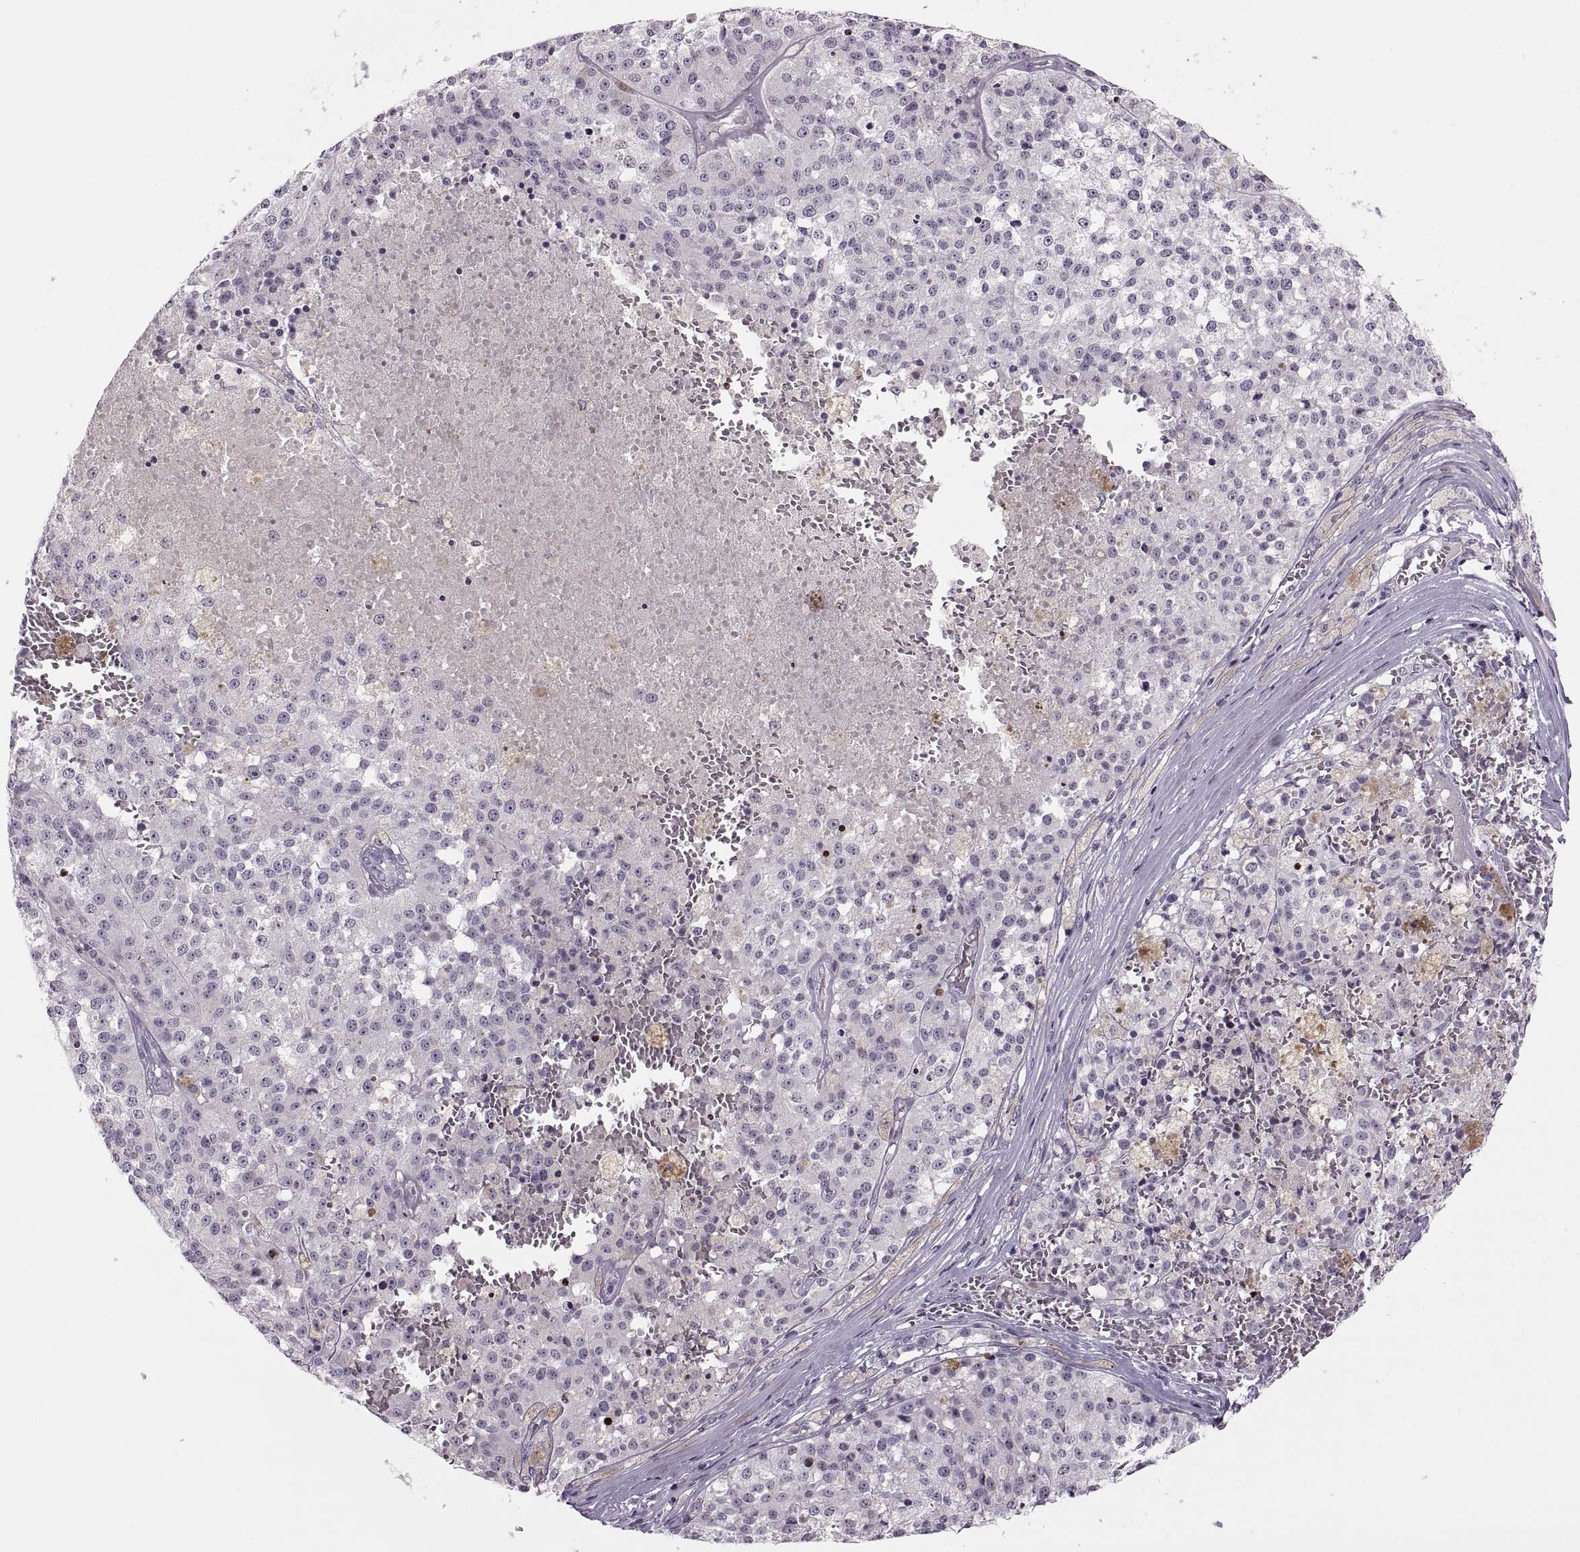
{"staining": {"intensity": "negative", "quantity": "none", "location": "none"}, "tissue": "melanoma", "cell_type": "Tumor cells", "image_type": "cancer", "snomed": [{"axis": "morphology", "description": "Malignant melanoma, Metastatic site"}, {"axis": "topography", "description": "Lymph node"}], "caption": "Melanoma was stained to show a protein in brown. There is no significant positivity in tumor cells. The staining is performed using DAB (3,3'-diaminobenzidine) brown chromogen with nuclei counter-stained in using hematoxylin.", "gene": "CHCT1", "patient": {"sex": "female", "age": 64}}